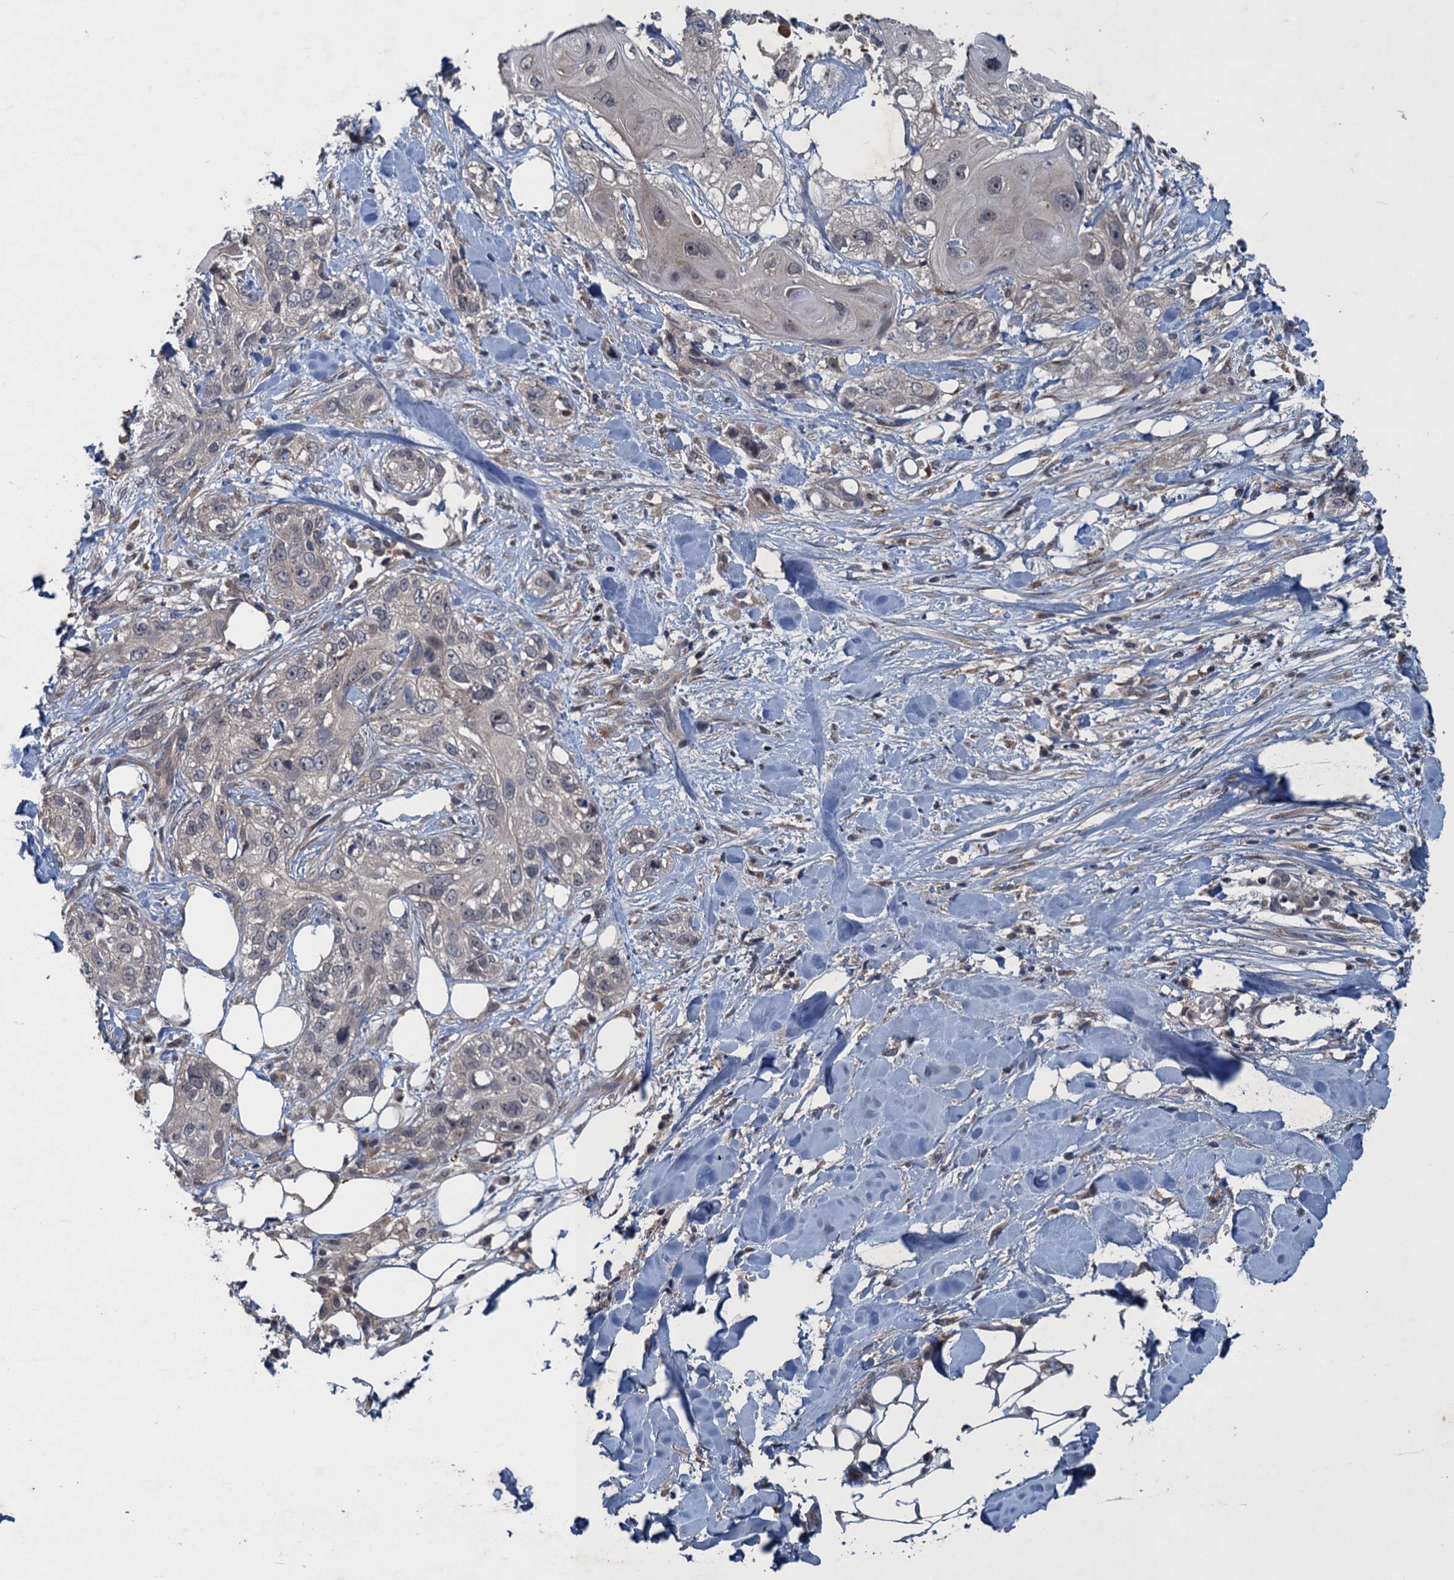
{"staining": {"intensity": "negative", "quantity": "none", "location": "none"}, "tissue": "skin cancer", "cell_type": "Tumor cells", "image_type": "cancer", "snomed": [{"axis": "morphology", "description": "Normal tissue, NOS"}, {"axis": "morphology", "description": "Squamous cell carcinoma, NOS"}, {"axis": "topography", "description": "Skin"}], "caption": "IHC of human skin cancer (squamous cell carcinoma) reveals no staining in tumor cells.", "gene": "RNF165", "patient": {"sex": "male", "age": 72}}